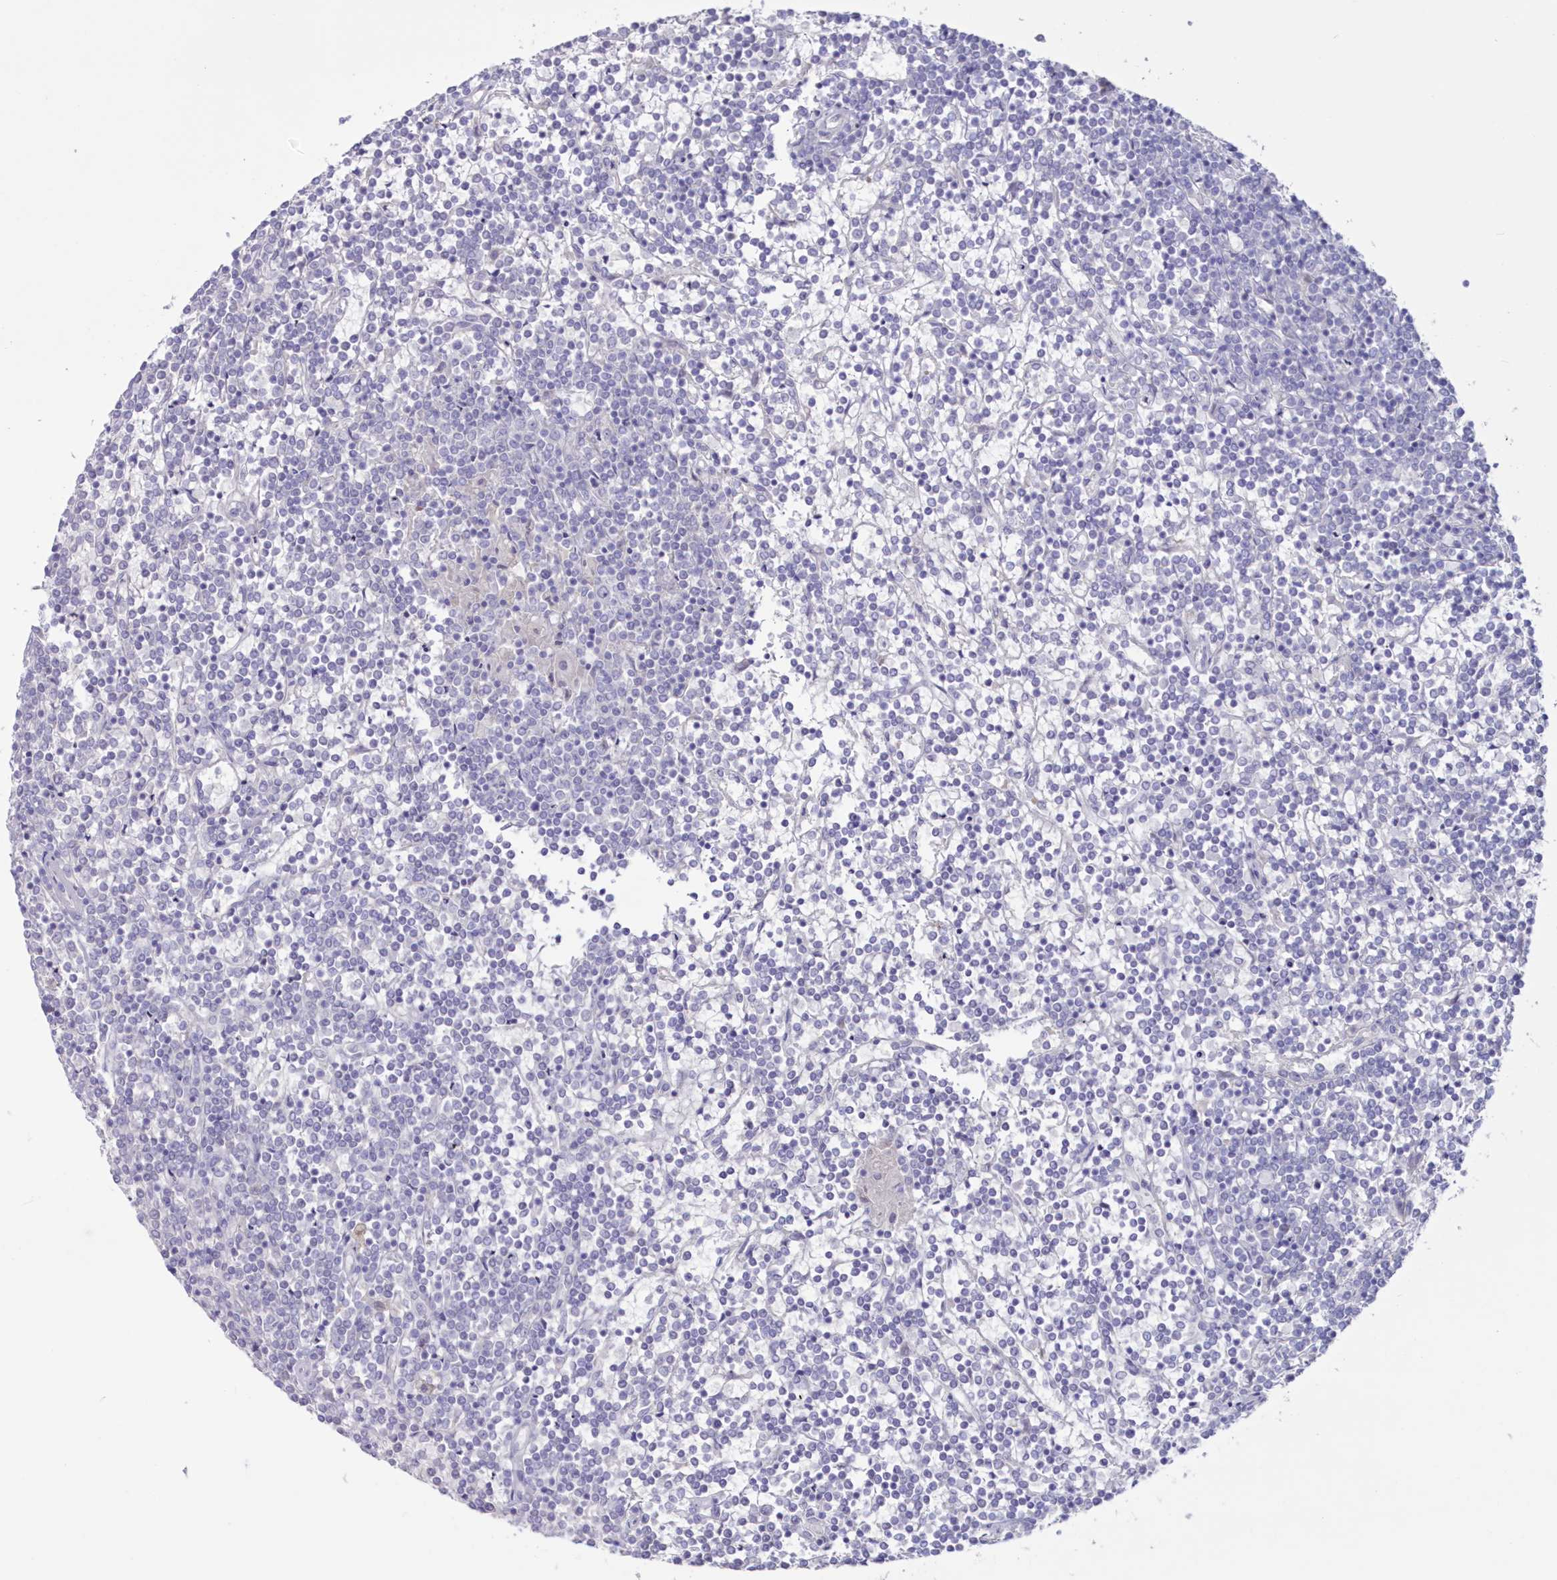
{"staining": {"intensity": "negative", "quantity": "none", "location": "none"}, "tissue": "lymphoma", "cell_type": "Tumor cells", "image_type": "cancer", "snomed": [{"axis": "morphology", "description": "Malignant lymphoma, non-Hodgkin's type, Low grade"}, {"axis": "topography", "description": "Spleen"}], "caption": "High power microscopy histopathology image of an immunohistochemistry photomicrograph of lymphoma, revealing no significant staining in tumor cells.", "gene": "CYP3A4", "patient": {"sex": "female", "age": 19}}